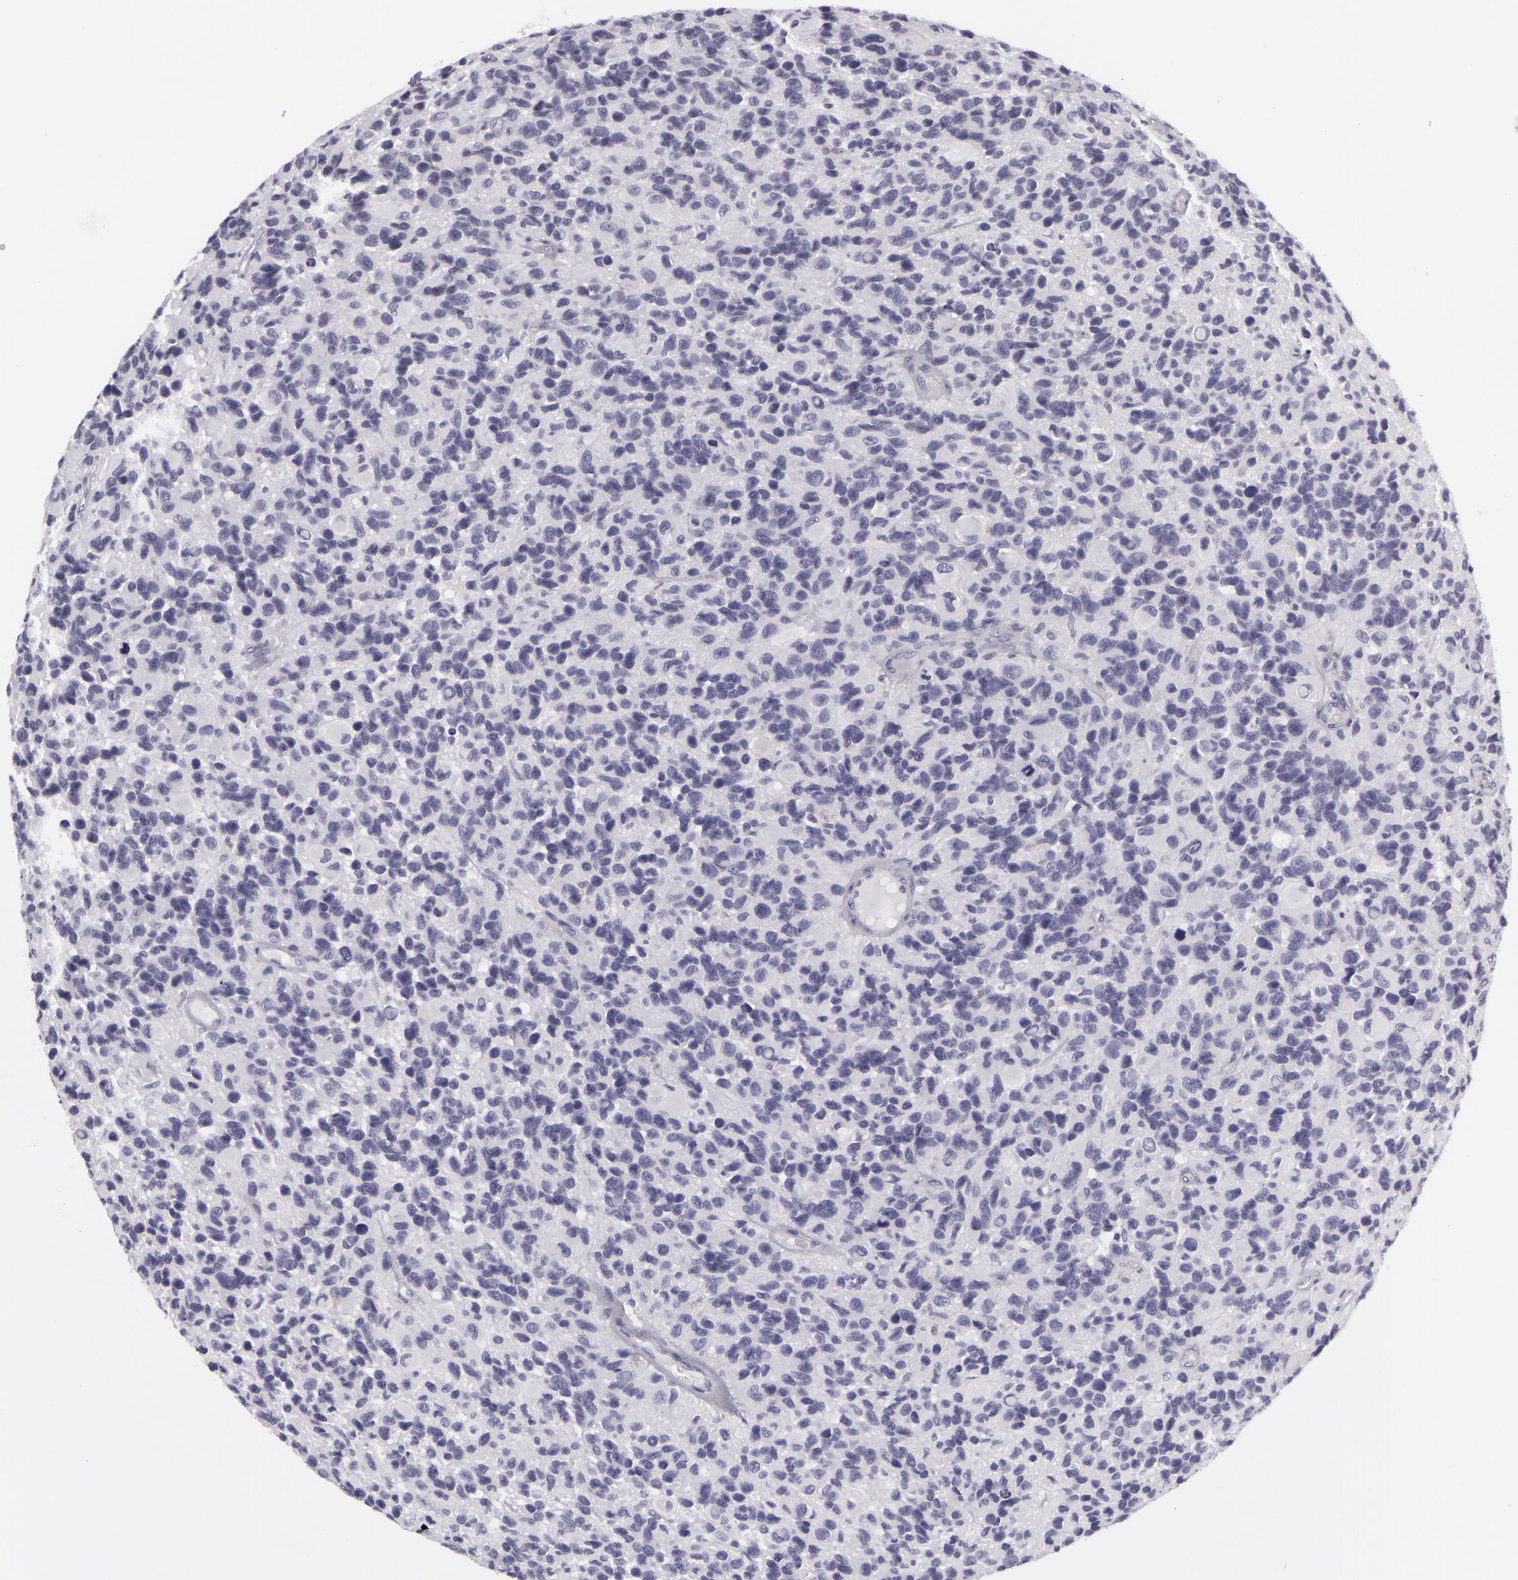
{"staining": {"intensity": "negative", "quantity": "none", "location": "none"}, "tissue": "glioma", "cell_type": "Tumor cells", "image_type": "cancer", "snomed": [{"axis": "morphology", "description": "Glioma, malignant, High grade"}, {"axis": "topography", "description": "Brain"}], "caption": "Protein analysis of malignant glioma (high-grade) demonstrates no significant expression in tumor cells.", "gene": "KCNAB2", "patient": {"sex": "male", "age": 77}}